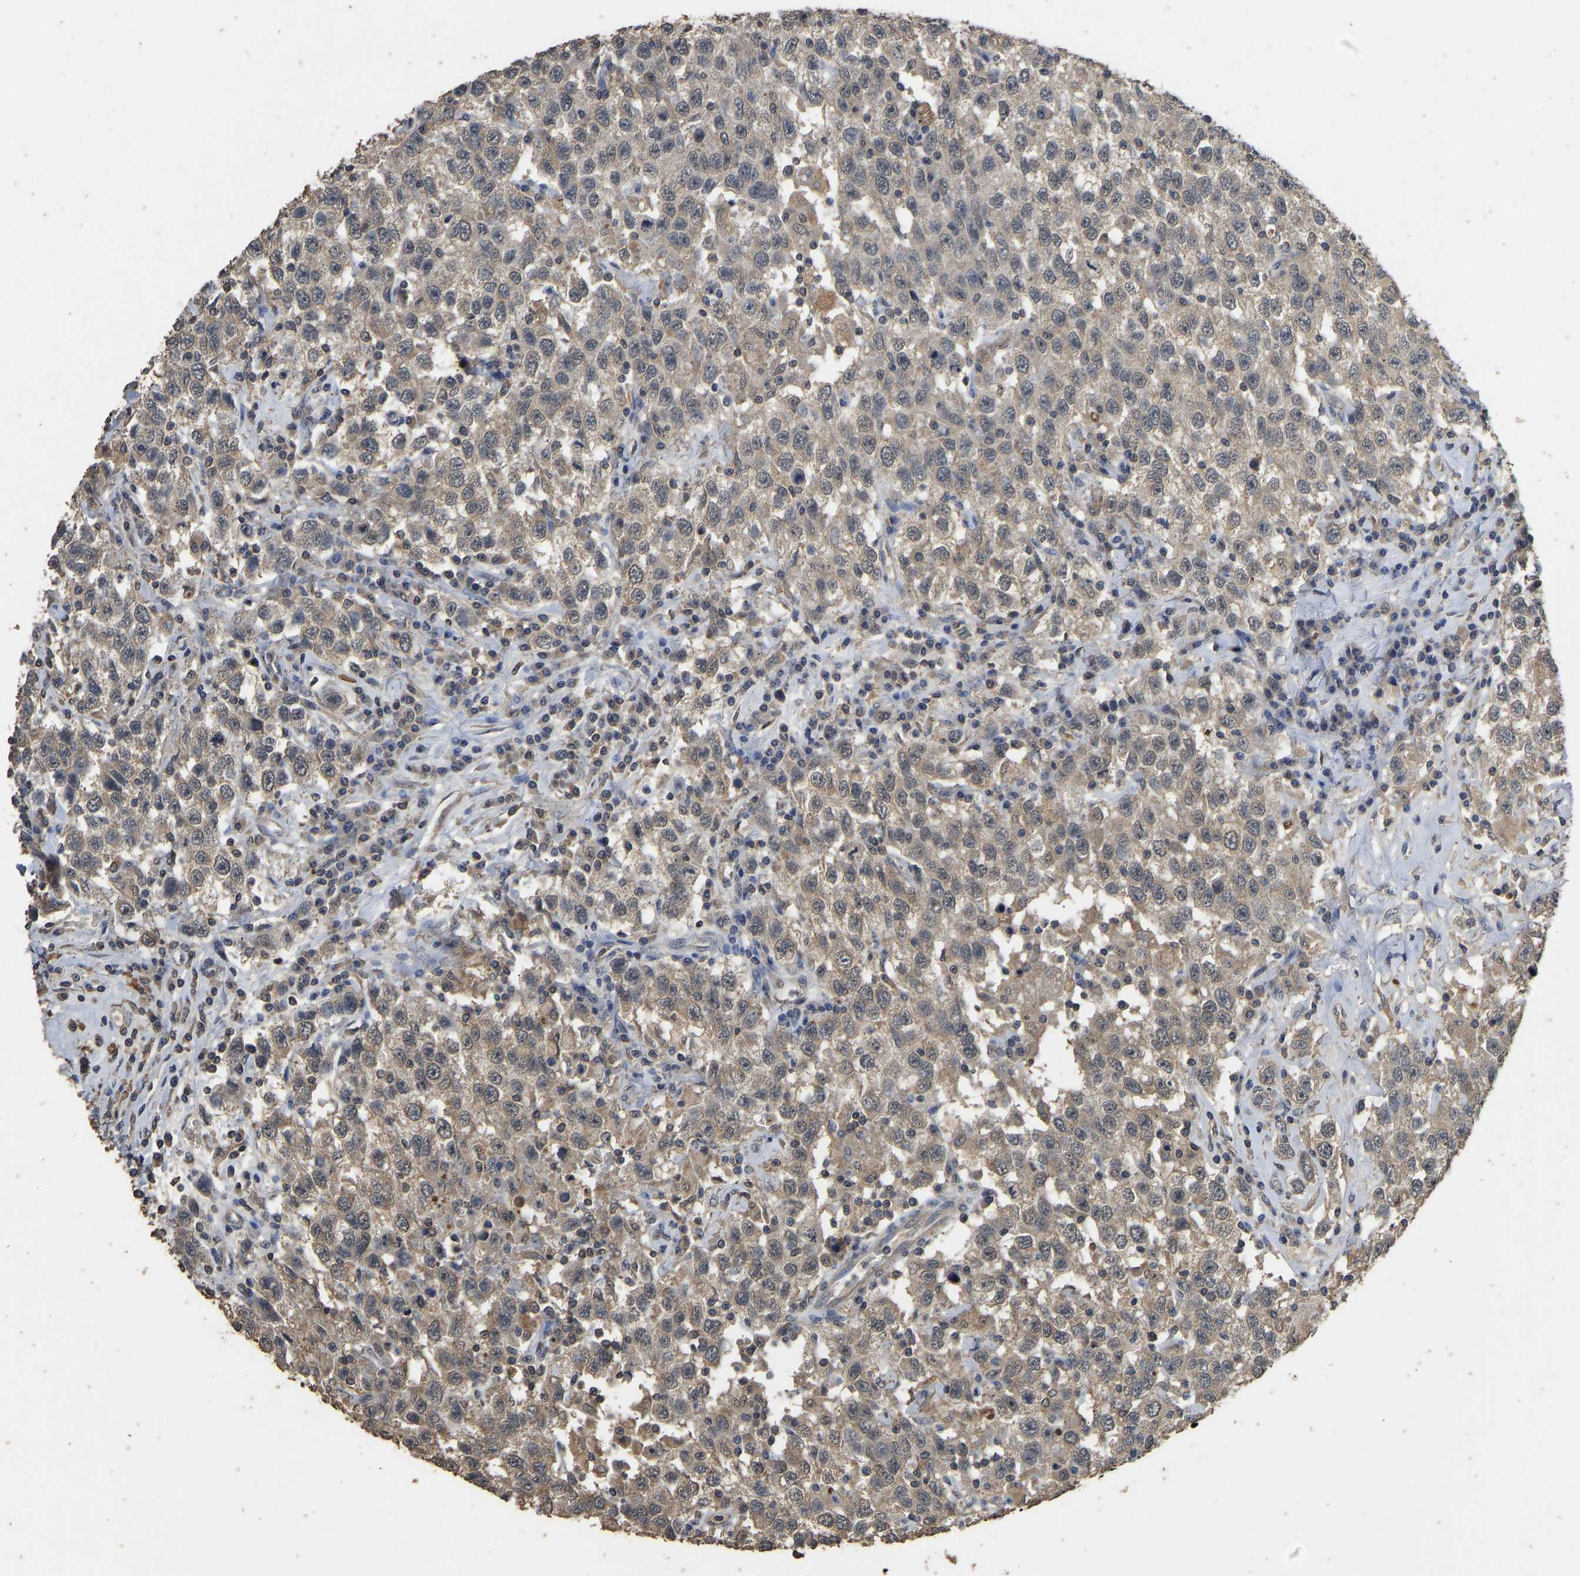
{"staining": {"intensity": "weak", "quantity": ">75%", "location": "cytoplasmic/membranous"}, "tissue": "testis cancer", "cell_type": "Tumor cells", "image_type": "cancer", "snomed": [{"axis": "morphology", "description": "Seminoma, NOS"}, {"axis": "topography", "description": "Testis"}], "caption": "IHC image of neoplastic tissue: human testis cancer (seminoma) stained using IHC exhibits low levels of weak protein expression localized specifically in the cytoplasmic/membranous of tumor cells, appearing as a cytoplasmic/membranous brown color.", "gene": "CIDEC", "patient": {"sex": "male", "age": 41}}